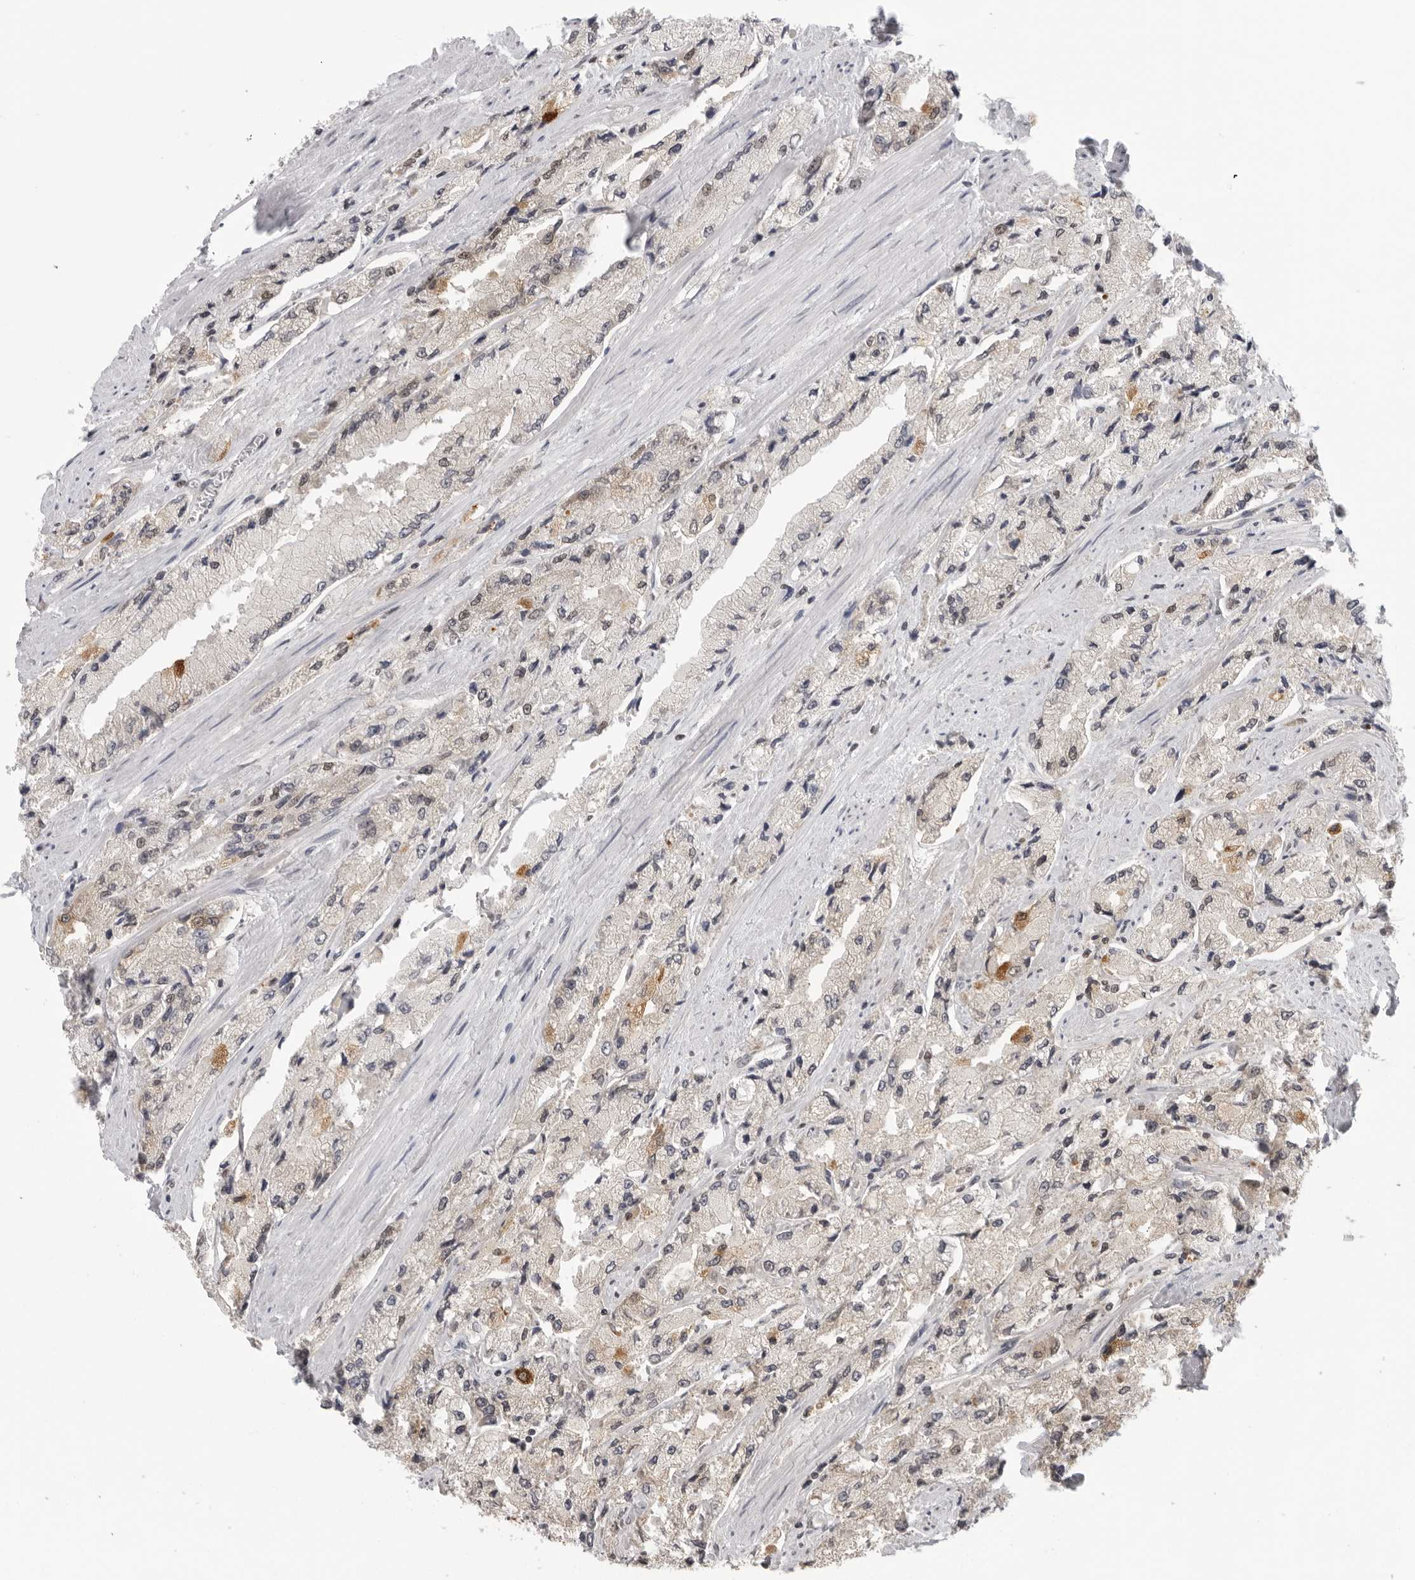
{"staining": {"intensity": "weak", "quantity": "<25%", "location": "cytoplasmic/membranous"}, "tissue": "prostate cancer", "cell_type": "Tumor cells", "image_type": "cancer", "snomed": [{"axis": "morphology", "description": "Adenocarcinoma, High grade"}, {"axis": "topography", "description": "Prostate"}], "caption": "A histopathology image of human prostate cancer (adenocarcinoma (high-grade)) is negative for staining in tumor cells.", "gene": "RPA2", "patient": {"sex": "male", "age": 58}}